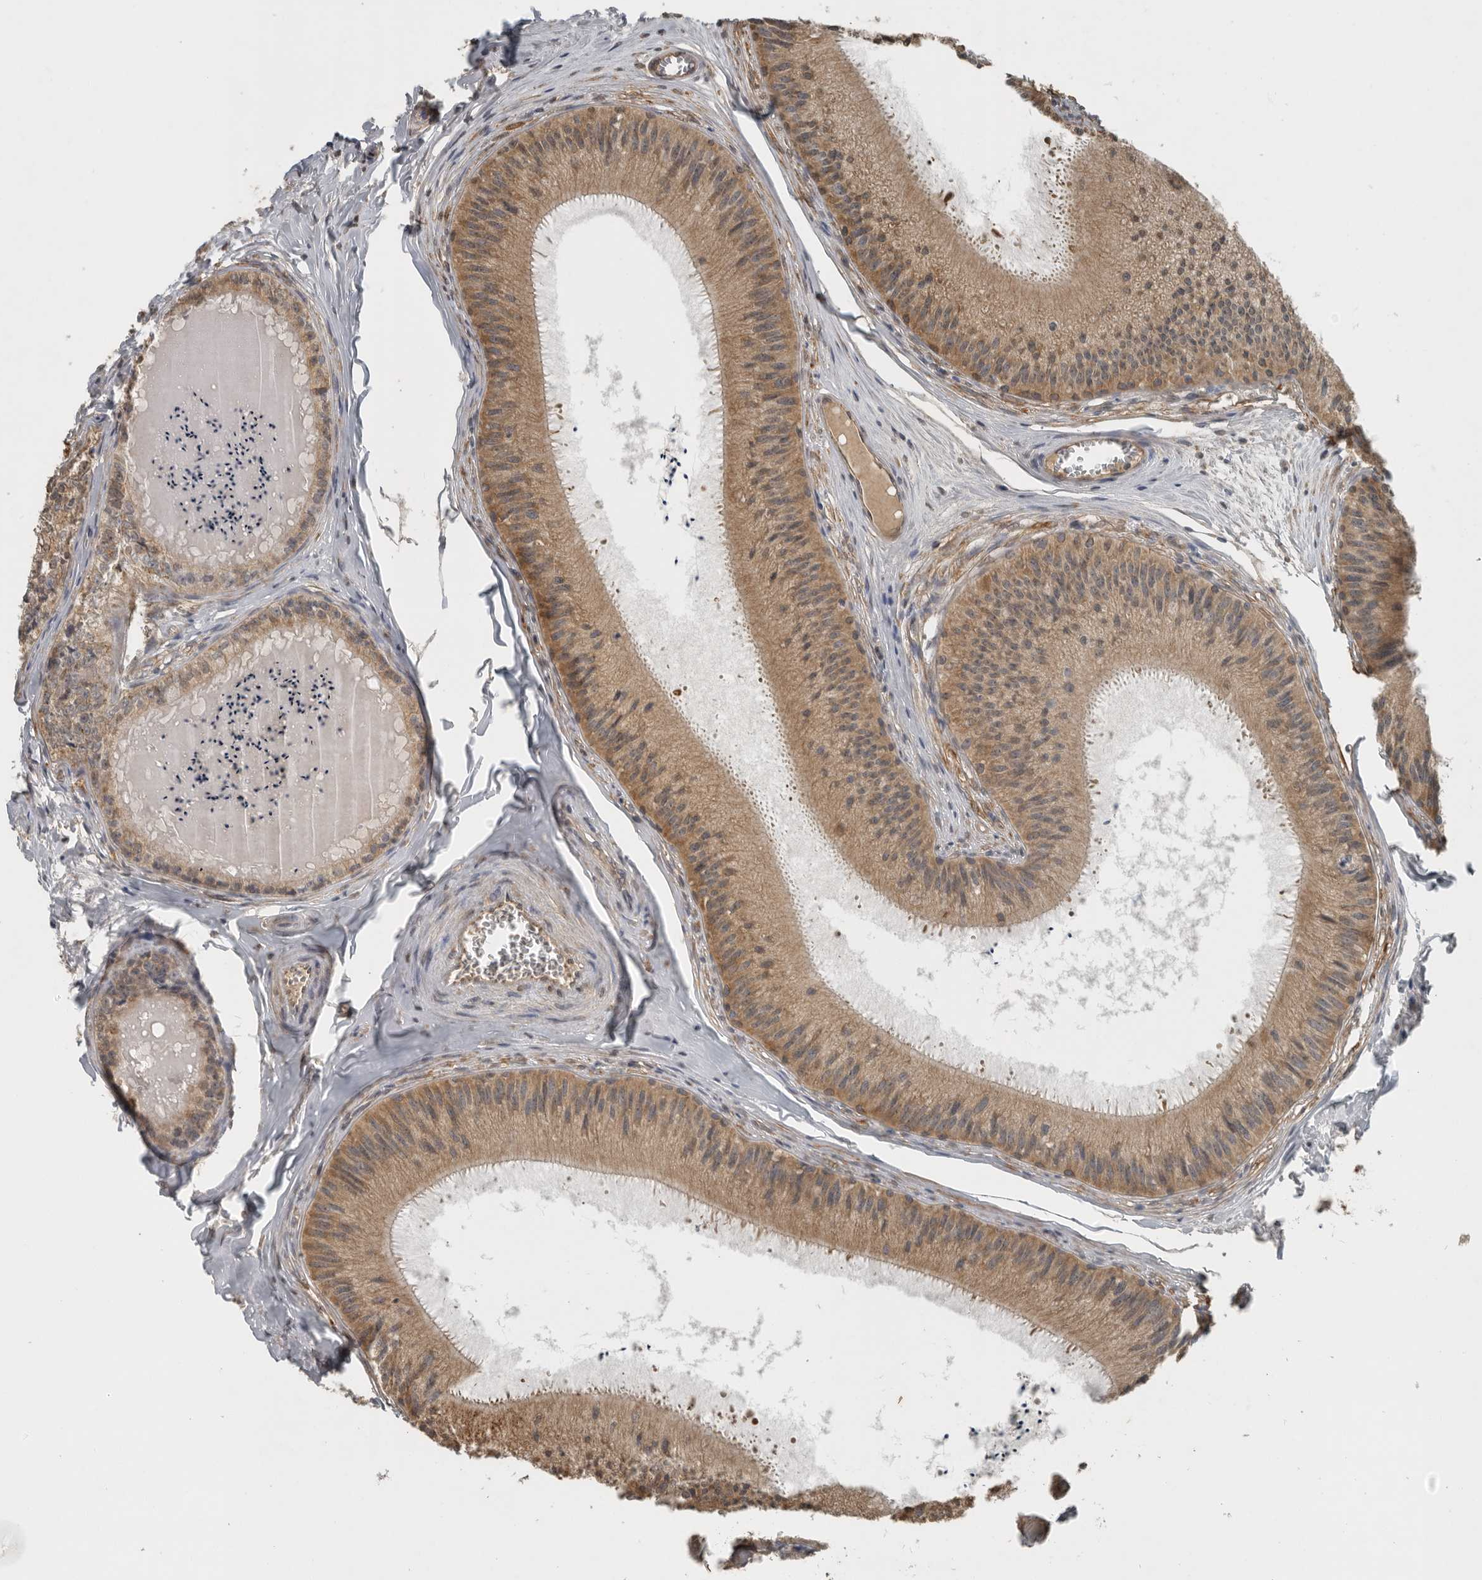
{"staining": {"intensity": "moderate", "quantity": ">75%", "location": "cytoplasmic/membranous"}, "tissue": "epididymis", "cell_type": "Glandular cells", "image_type": "normal", "snomed": [{"axis": "morphology", "description": "Normal tissue, NOS"}, {"axis": "topography", "description": "Epididymis"}], "caption": "A medium amount of moderate cytoplasmic/membranous expression is present in approximately >75% of glandular cells in normal epididymis. The staining is performed using DAB brown chromogen to label protein expression. The nuclei are counter-stained blue using hematoxylin.", "gene": "AFAP1", "patient": {"sex": "male", "age": 31}}